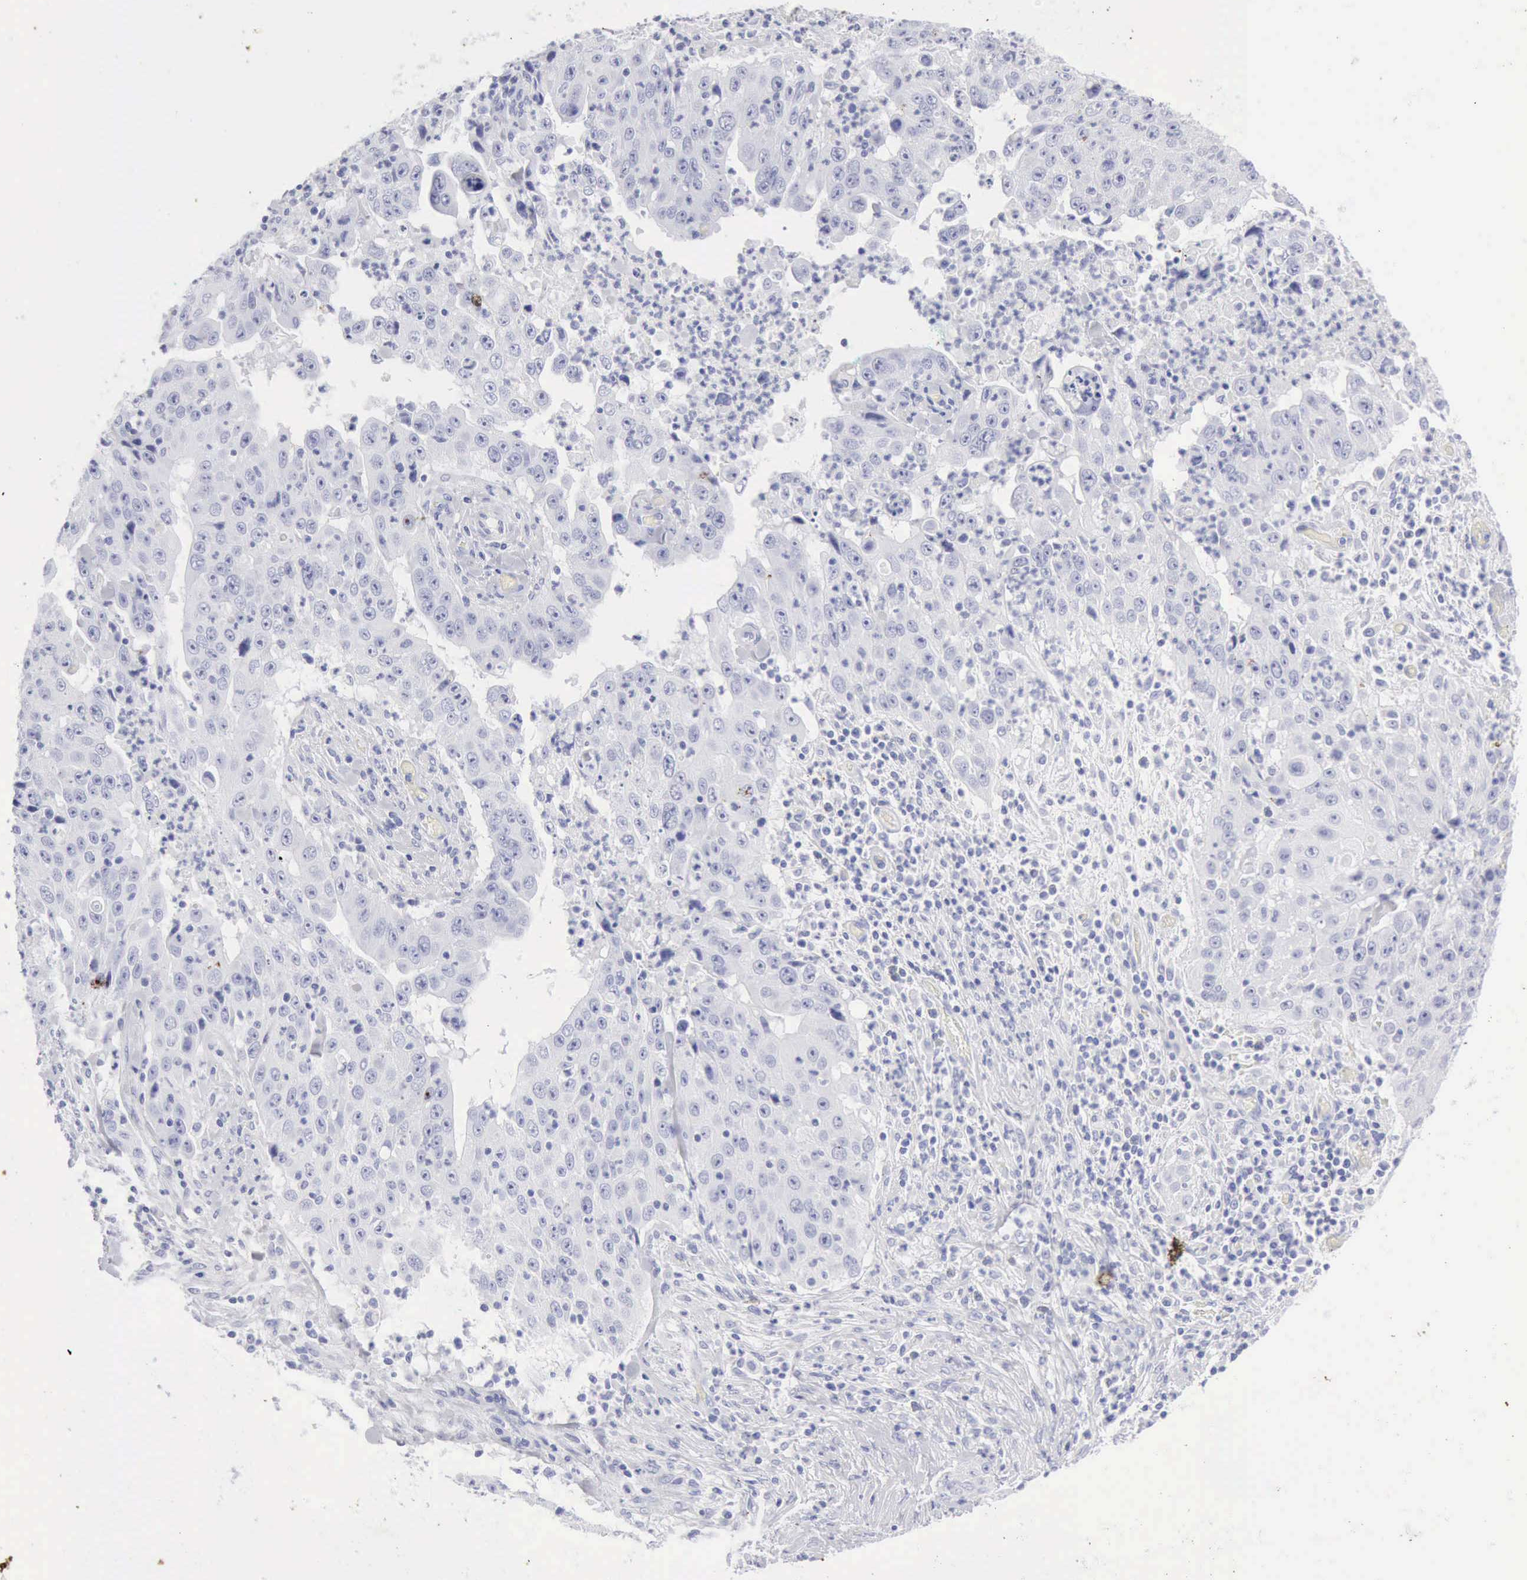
{"staining": {"intensity": "negative", "quantity": "none", "location": "none"}, "tissue": "lung cancer", "cell_type": "Tumor cells", "image_type": "cancer", "snomed": [{"axis": "morphology", "description": "Squamous cell carcinoma, NOS"}, {"axis": "topography", "description": "Lung"}], "caption": "Immunohistochemical staining of human squamous cell carcinoma (lung) displays no significant positivity in tumor cells. (DAB immunohistochemistry (IHC), high magnification).", "gene": "KRT10", "patient": {"sex": "male", "age": 64}}